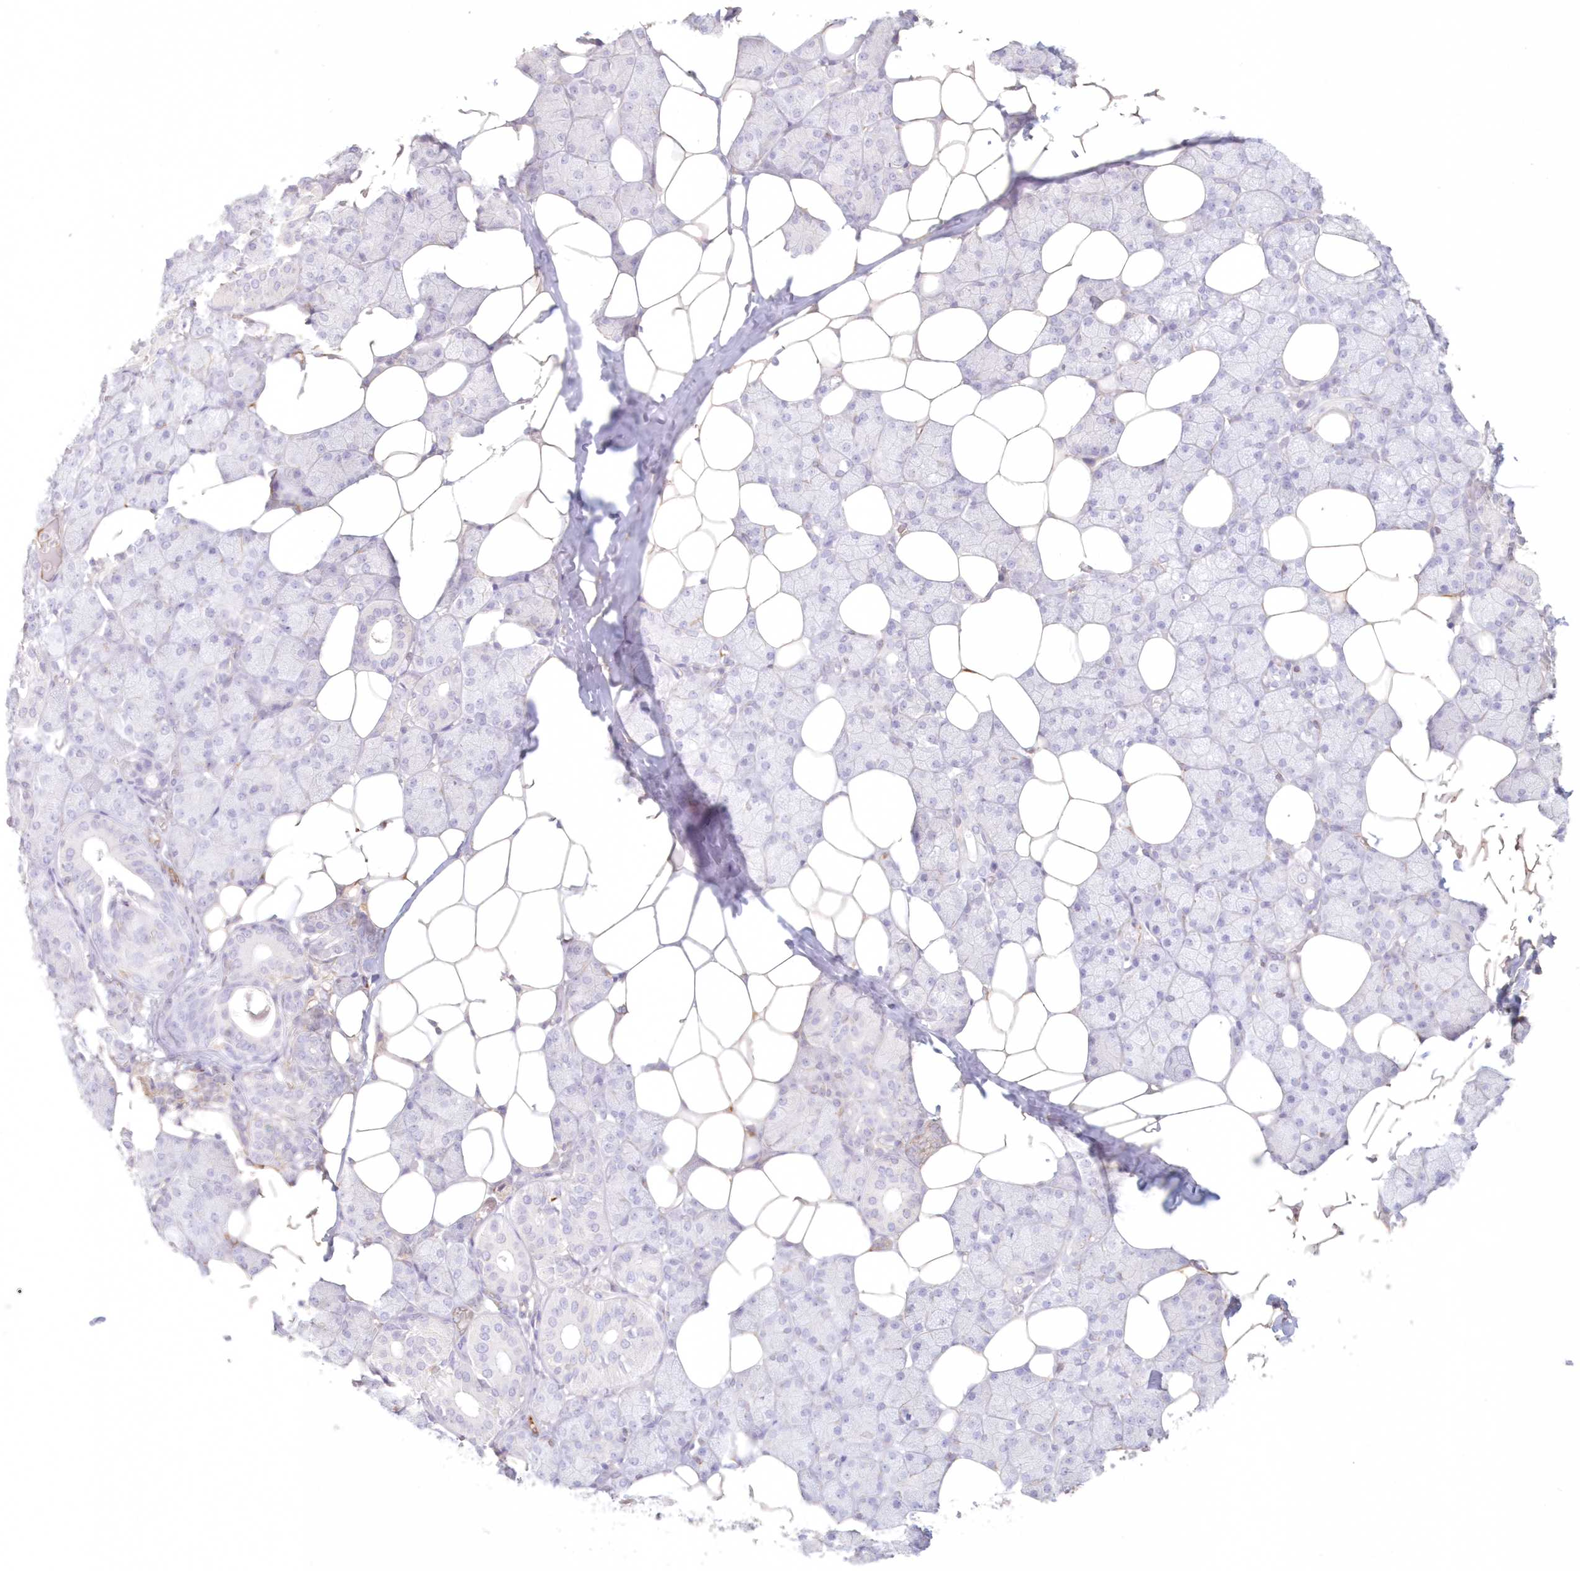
{"staining": {"intensity": "negative", "quantity": "none", "location": "none"}, "tissue": "salivary gland", "cell_type": "Glandular cells", "image_type": "normal", "snomed": [{"axis": "morphology", "description": "Normal tissue, NOS"}, {"axis": "topography", "description": "Salivary gland"}], "caption": "The image exhibits no staining of glandular cells in normal salivary gland.", "gene": "DMRTB1", "patient": {"sex": "female", "age": 33}}